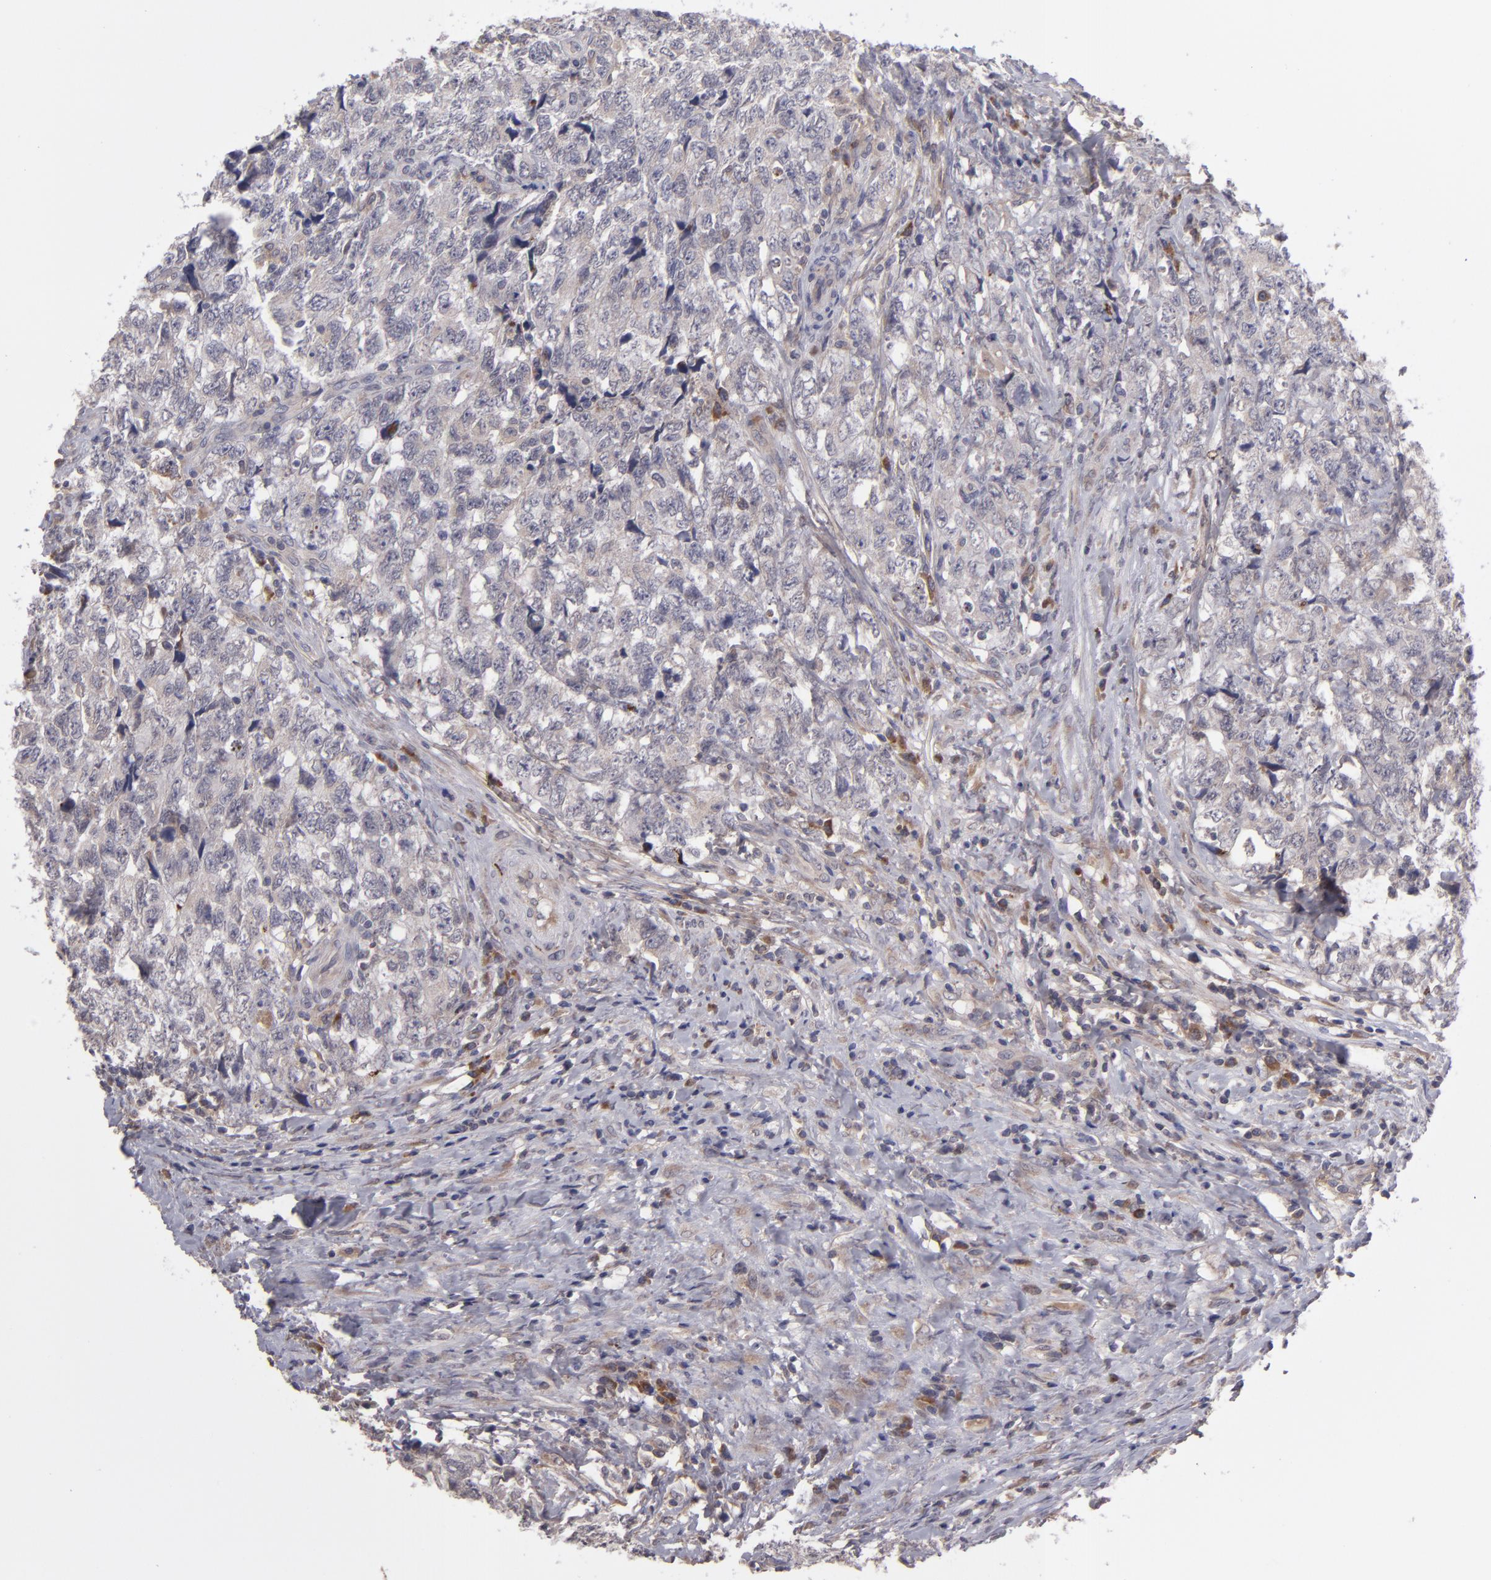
{"staining": {"intensity": "weak", "quantity": "25%-75%", "location": "cytoplasmic/membranous"}, "tissue": "testis cancer", "cell_type": "Tumor cells", "image_type": "cancer", "snomed": [{"axis": "morphology", "description": "Carcinoma, Embryonal, NOS"}, {"axis": "topography", "description": "Testis"}], "caption": "Testis cancer (embryonal carcinoma) tissue displays weak cytoplasmic/membranous expression in about 25%-75% of tumor cells, visualized by immunohistochemistry. Immunohistochemistry (ihc) stains the protein of interest in brown and the nuclei are stained blue.", "gene": "IL12A", "patient": {"sex": "male", "age": 31}}